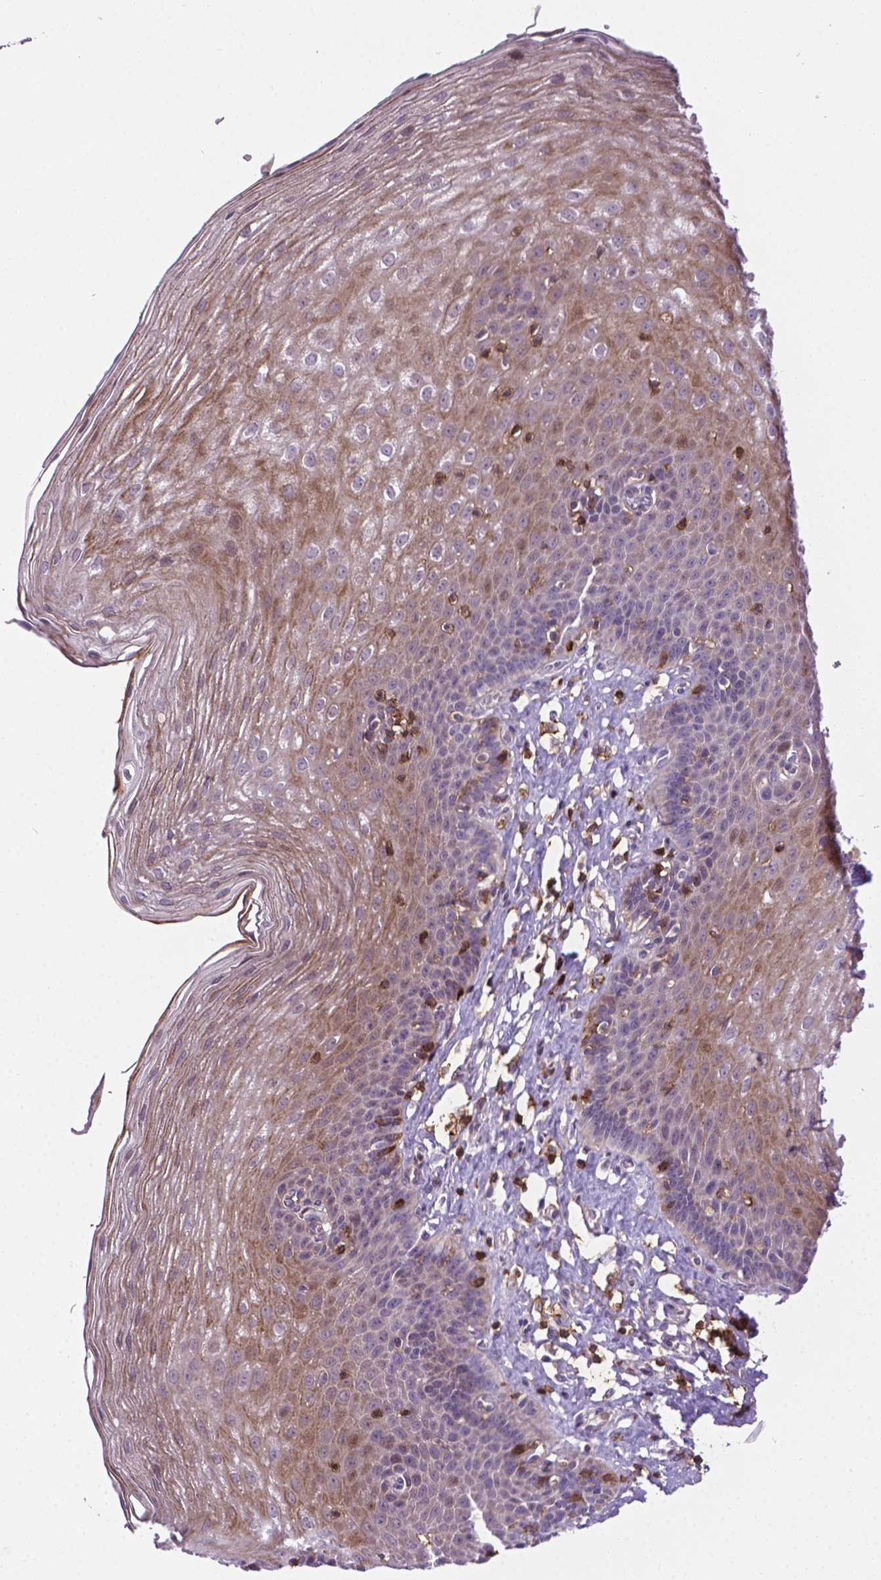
{"staining": {"intensity": "weak", "quantity": "25%-75%", "location": "cytoplasmic/membranous"}, "tissue": "esophagus", "cell_type": "Squamous epithelial cells", "image_type": "normal", "snomed": [{"axis": "morphology", "description": "Normal tissue, NOS"}, {"axis": "topography", "description": "Esophagus"}], "caption": "Approximately 25%-75% of squamous epithelial cells in benign esophagus exhibit weak cytoplasmic/membranous protein positivity as visualized by brown immunohistochemical staining.", "gene": "ACAD10", "patient": {"sex": "female", "age": 81}}